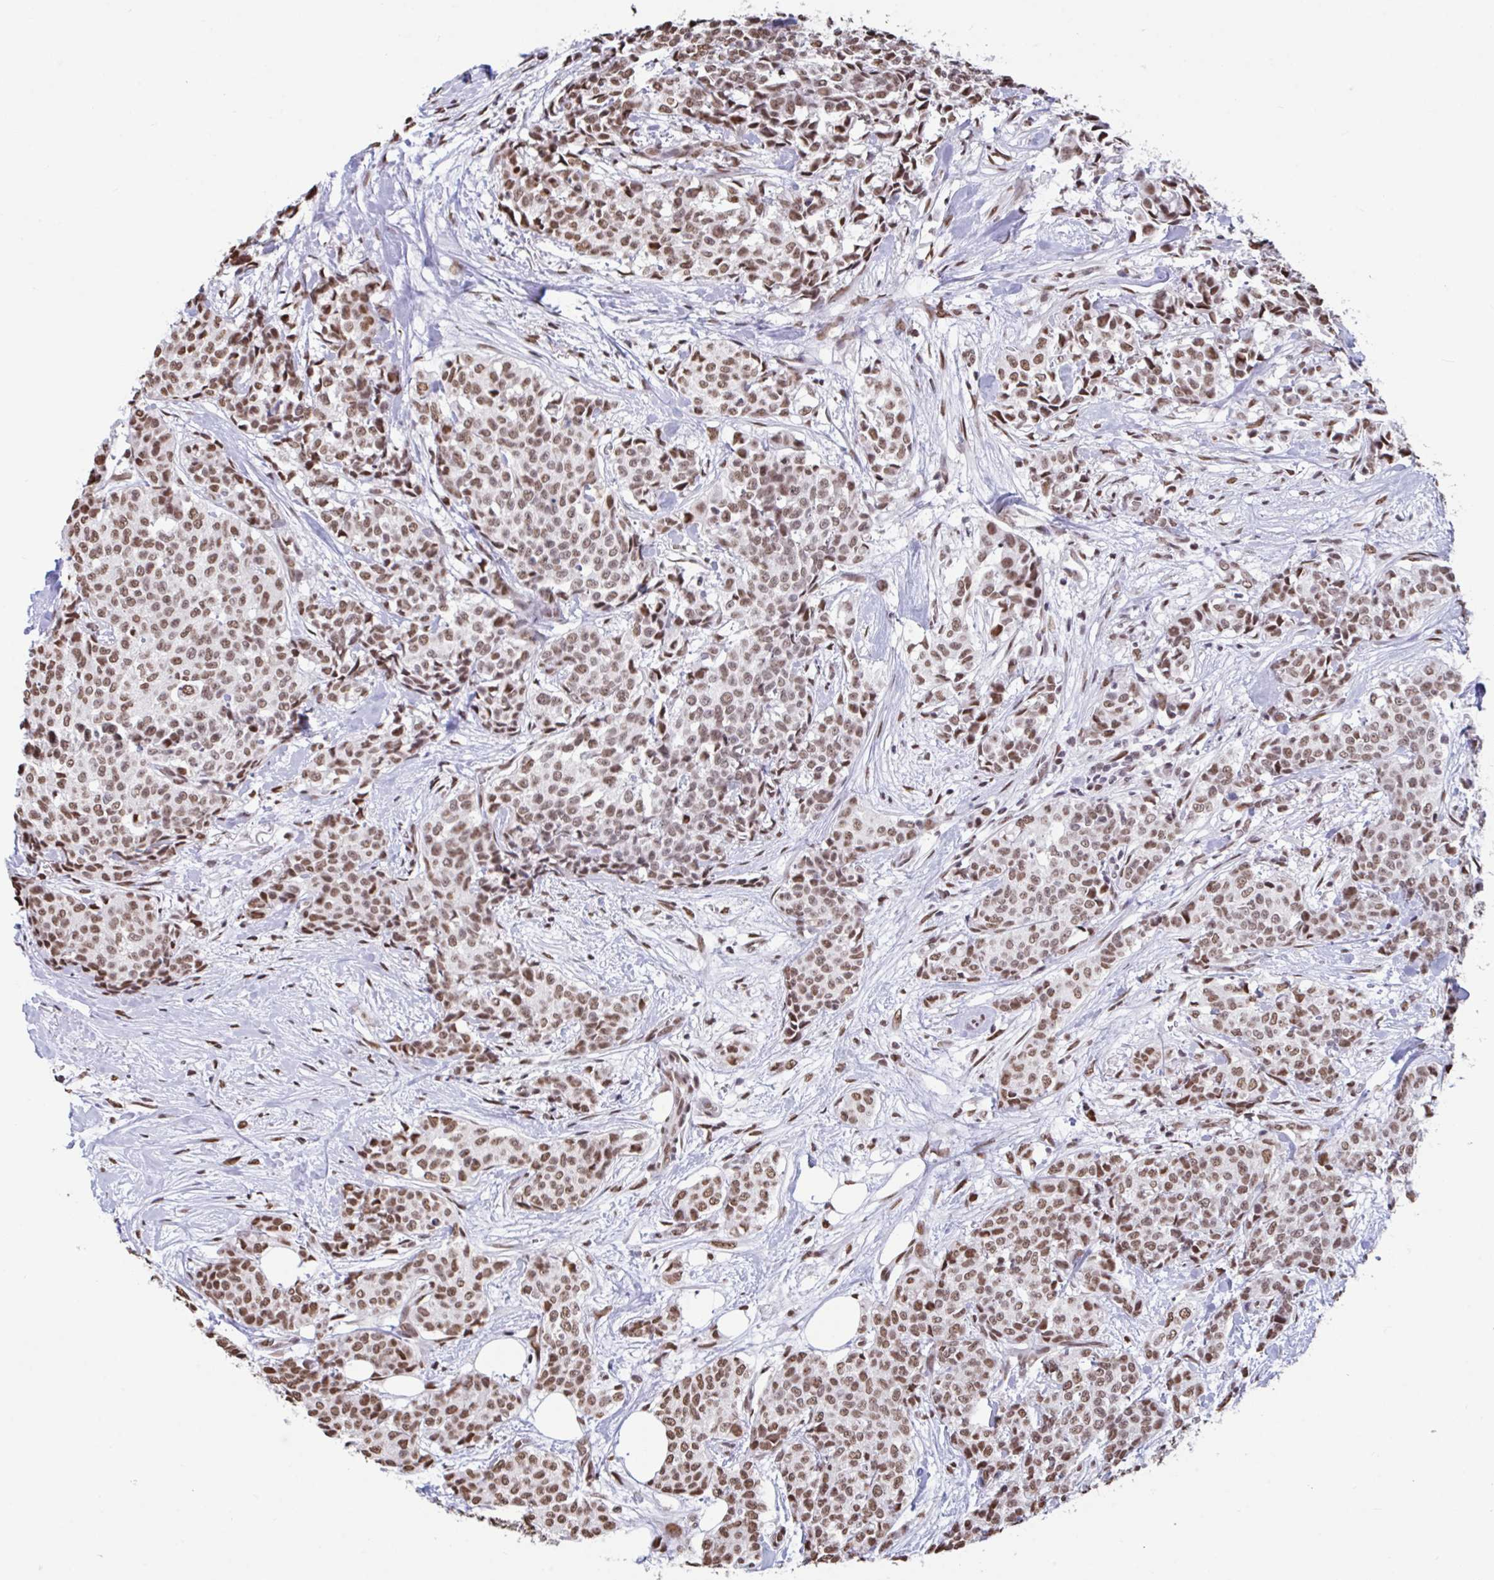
{"staining": {"intensity": "moderate", "quantity": ">75%", "location": "nuclear"}, "tissue": "breast cancer", "cell_type": "Tumor cells", "image_type": "cancer", "snomed": [{"axis": "morphology", "description": "Duct carcinoma"}, {"axis": "topography", "description": "Breast"}], "caption": "Brown immunohistochemical staining in human intraductal carcinoma (breast) exhibits moderate nuclear staining in approximately >75% of tumor cells.", "gene": "HNRNPDL", "patient": {"sex": "female", "age": 91}}